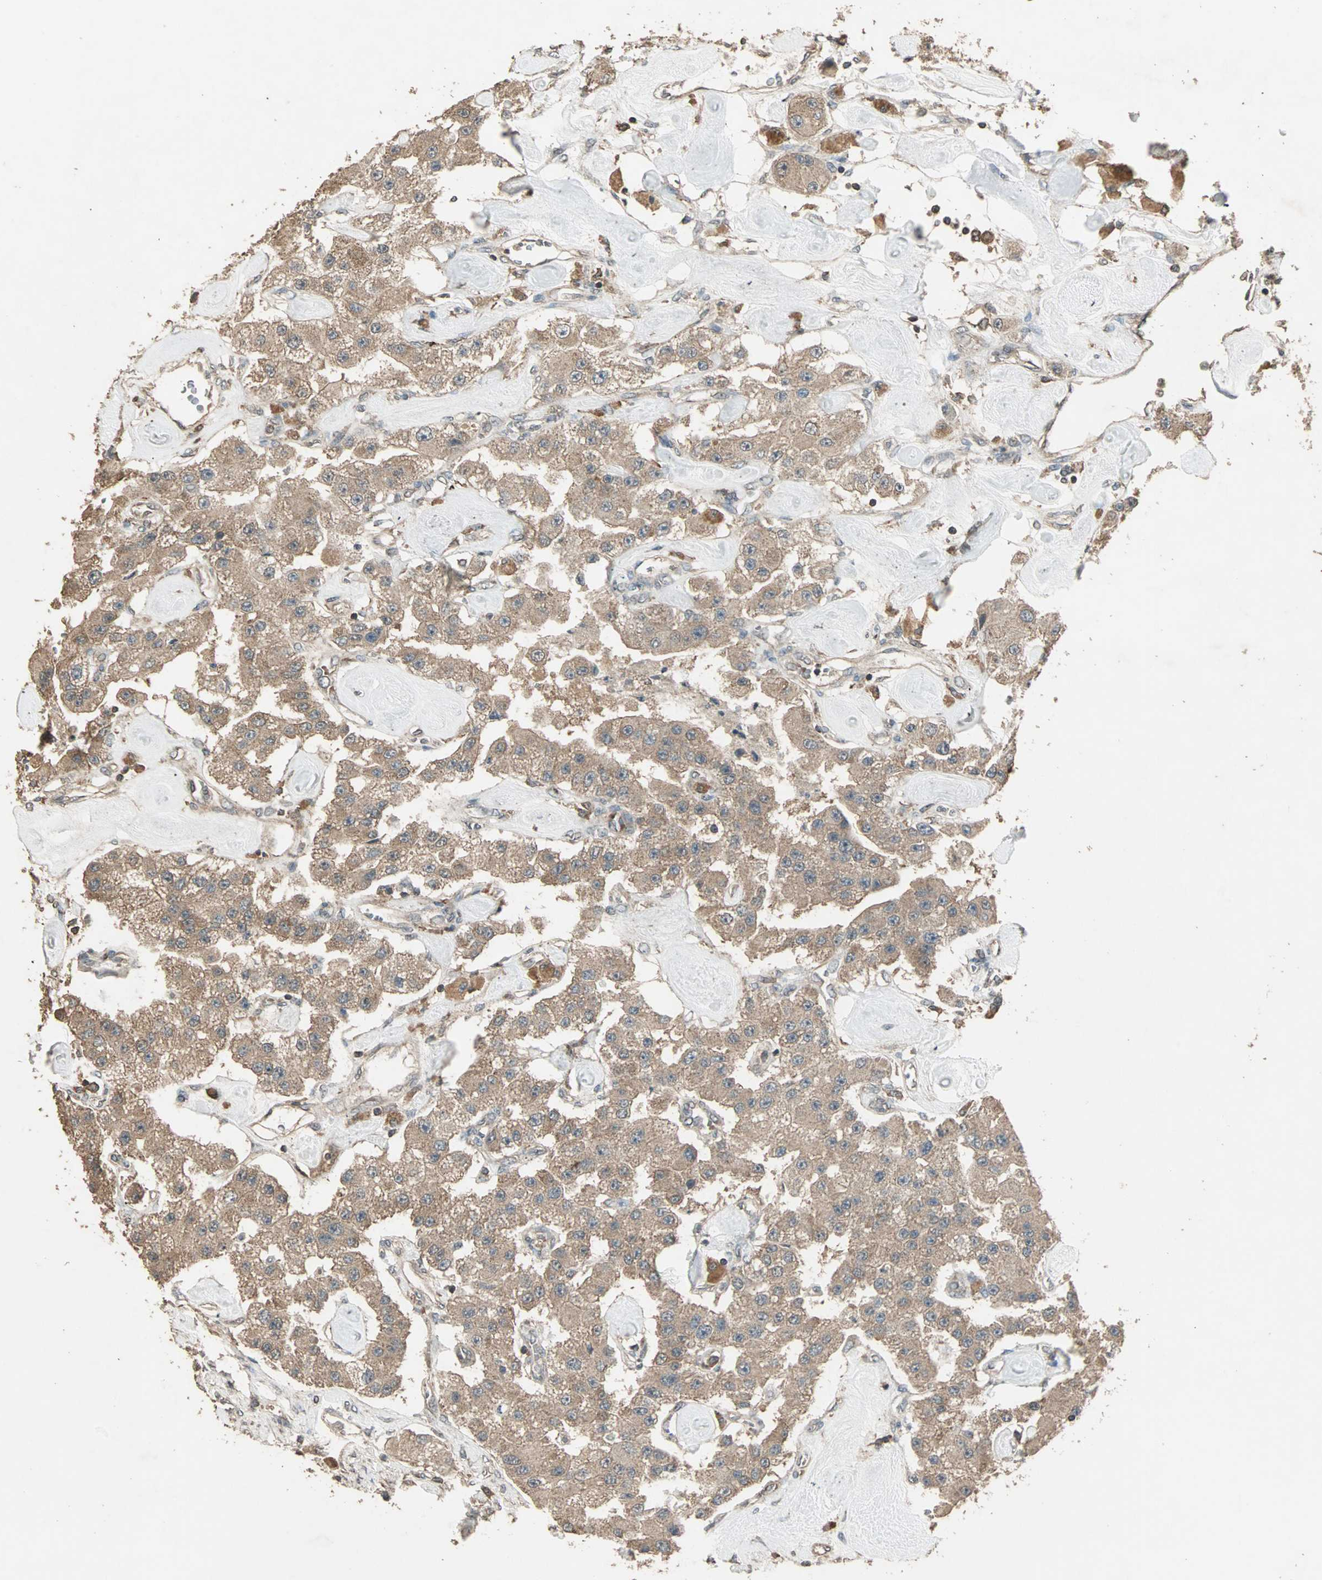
{"staining": {"intensity": "moderate", "quantity": ">75%", "location": "cytoplasmic/membranous"}, "tissue": "carcinoid", "cell_type": "Tumor cells", "image_type": "cancer", "snomed": [{"axis": "morphology", "description": "Carcinoid, malignant, NOS"}, {"axis": "topography", "description": "Pancreas"}], "caption": "A histopathology image of human carcinoid stained for a protein reveals moderate cytoplasmic/membranous brown staining in tumor cells. (DAB (3,3'-diaminobenzidine) IHC with brightfield microscopy, high magnification).", "gene": "UBAC1", "patient": {"sex": "male", "age": 41}}